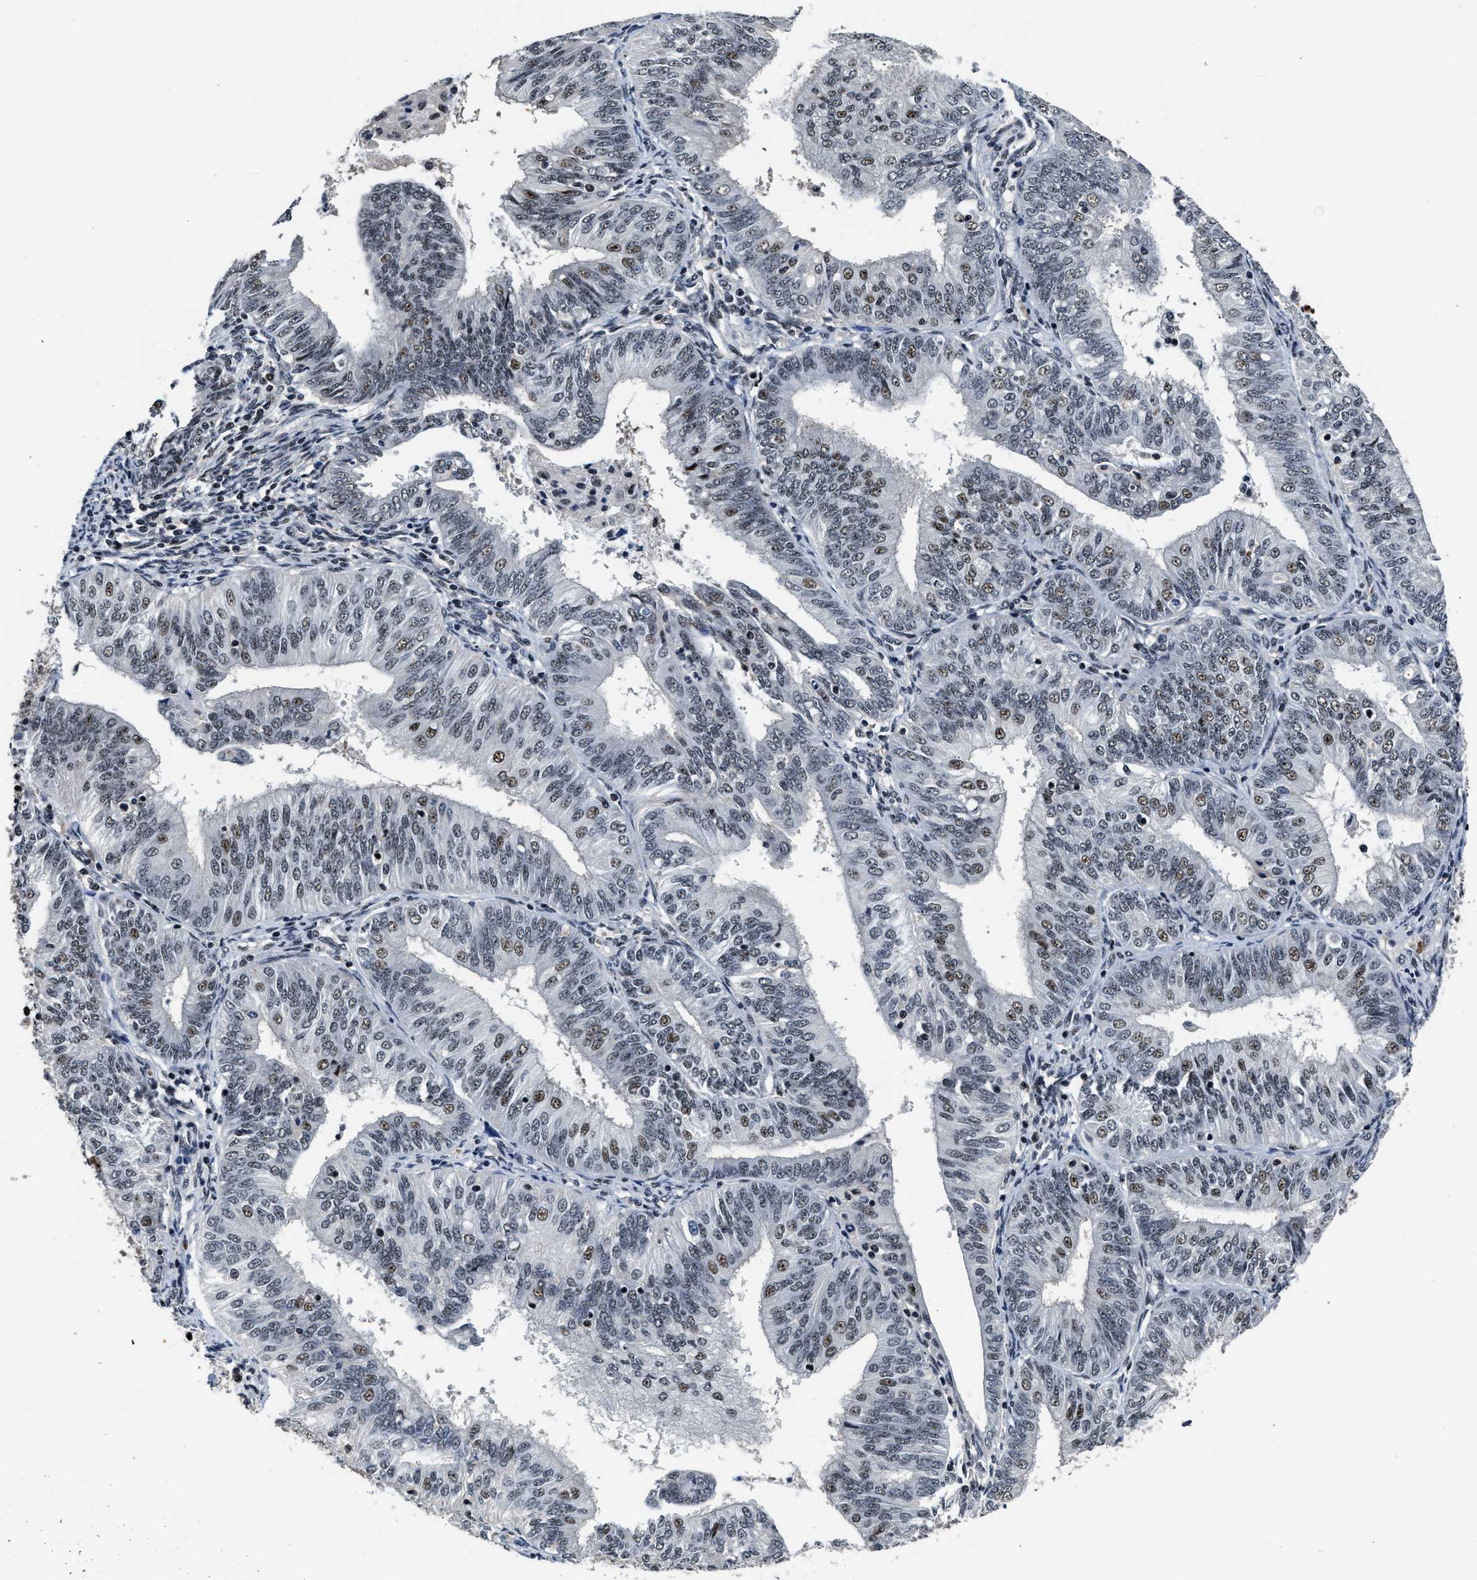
{"staining": {"intensity": "moderate", "quantity": "<25%", "location": "nuclear"}, "tissue": "endometrial cancer", "cell_type": "Tumor cells", "image_type": "cancer", "snomed": [{"axis": "morphology", "description": "Adenocarcinoma, NOS"}, {"axis": "topography", "description": "Endometrium"}], "caption": "Endometrial adenocarcinoma stained for a protein exhibits moderate nuclear positivity in tumor cells.", "gene": "ZNF233", "patient": {"sex": "female", "age": 58}}